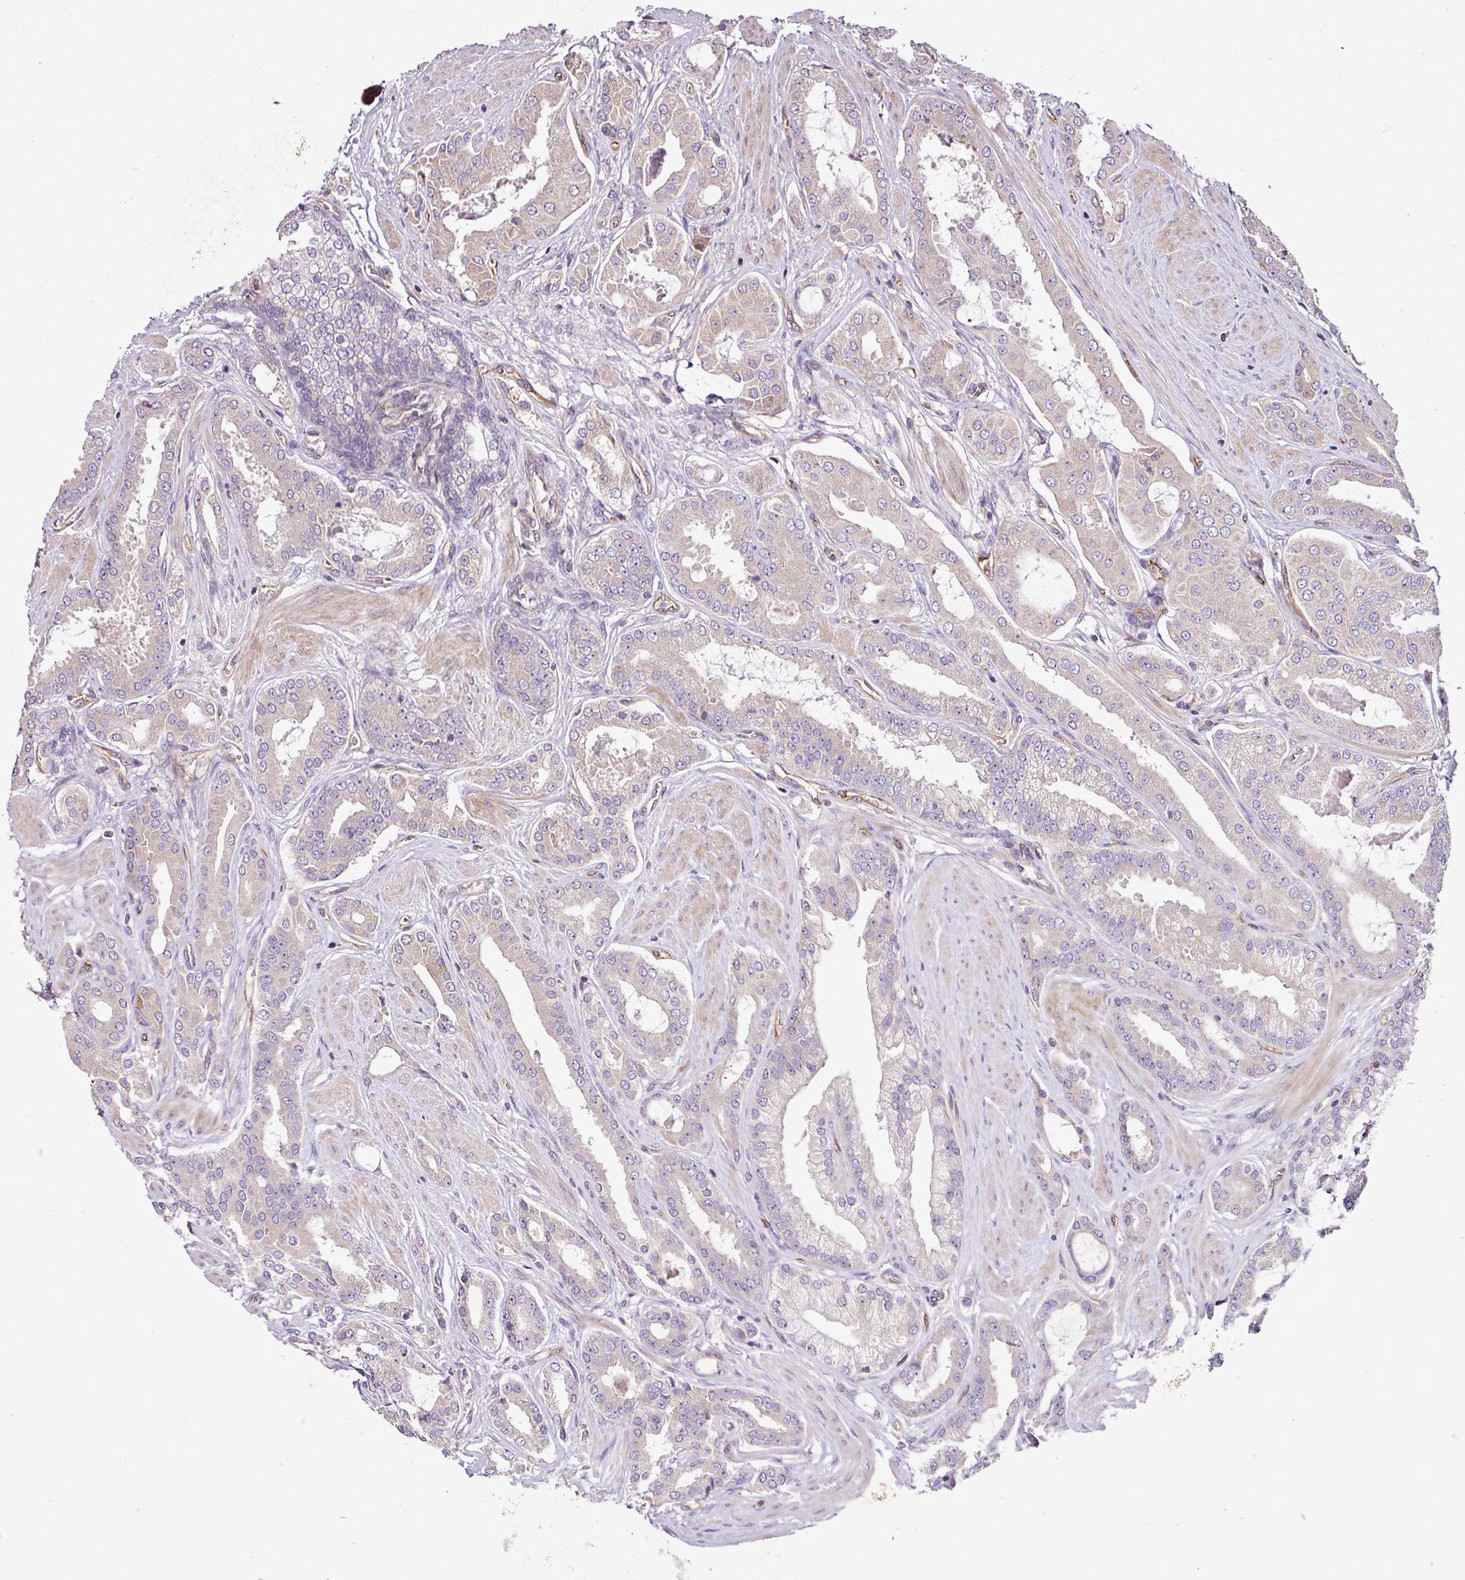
{"staining": {"intensity": "weak", "quantity": "25%-75%", "location": "cytoplasmic/membranous"}, "tissue": "prostate cancer", "cell_type": "Tumor cells", "image_type": "cancer", "snomed": [{"axis": "morphology", "description": "Adenocarcinoma, Low grade"}, {"axis": "topography", "description": "Prostate"}], "caption": "Immunohistochemical staining of human adenocarcinoma (low-grade) (prostate) reveals low levels of weak cytoplasmic/membranous protein expression in approximately 25%-75% of tumor cells.", "gene": "ZNF106", "patient": {"sex": "male", "age": 42}}